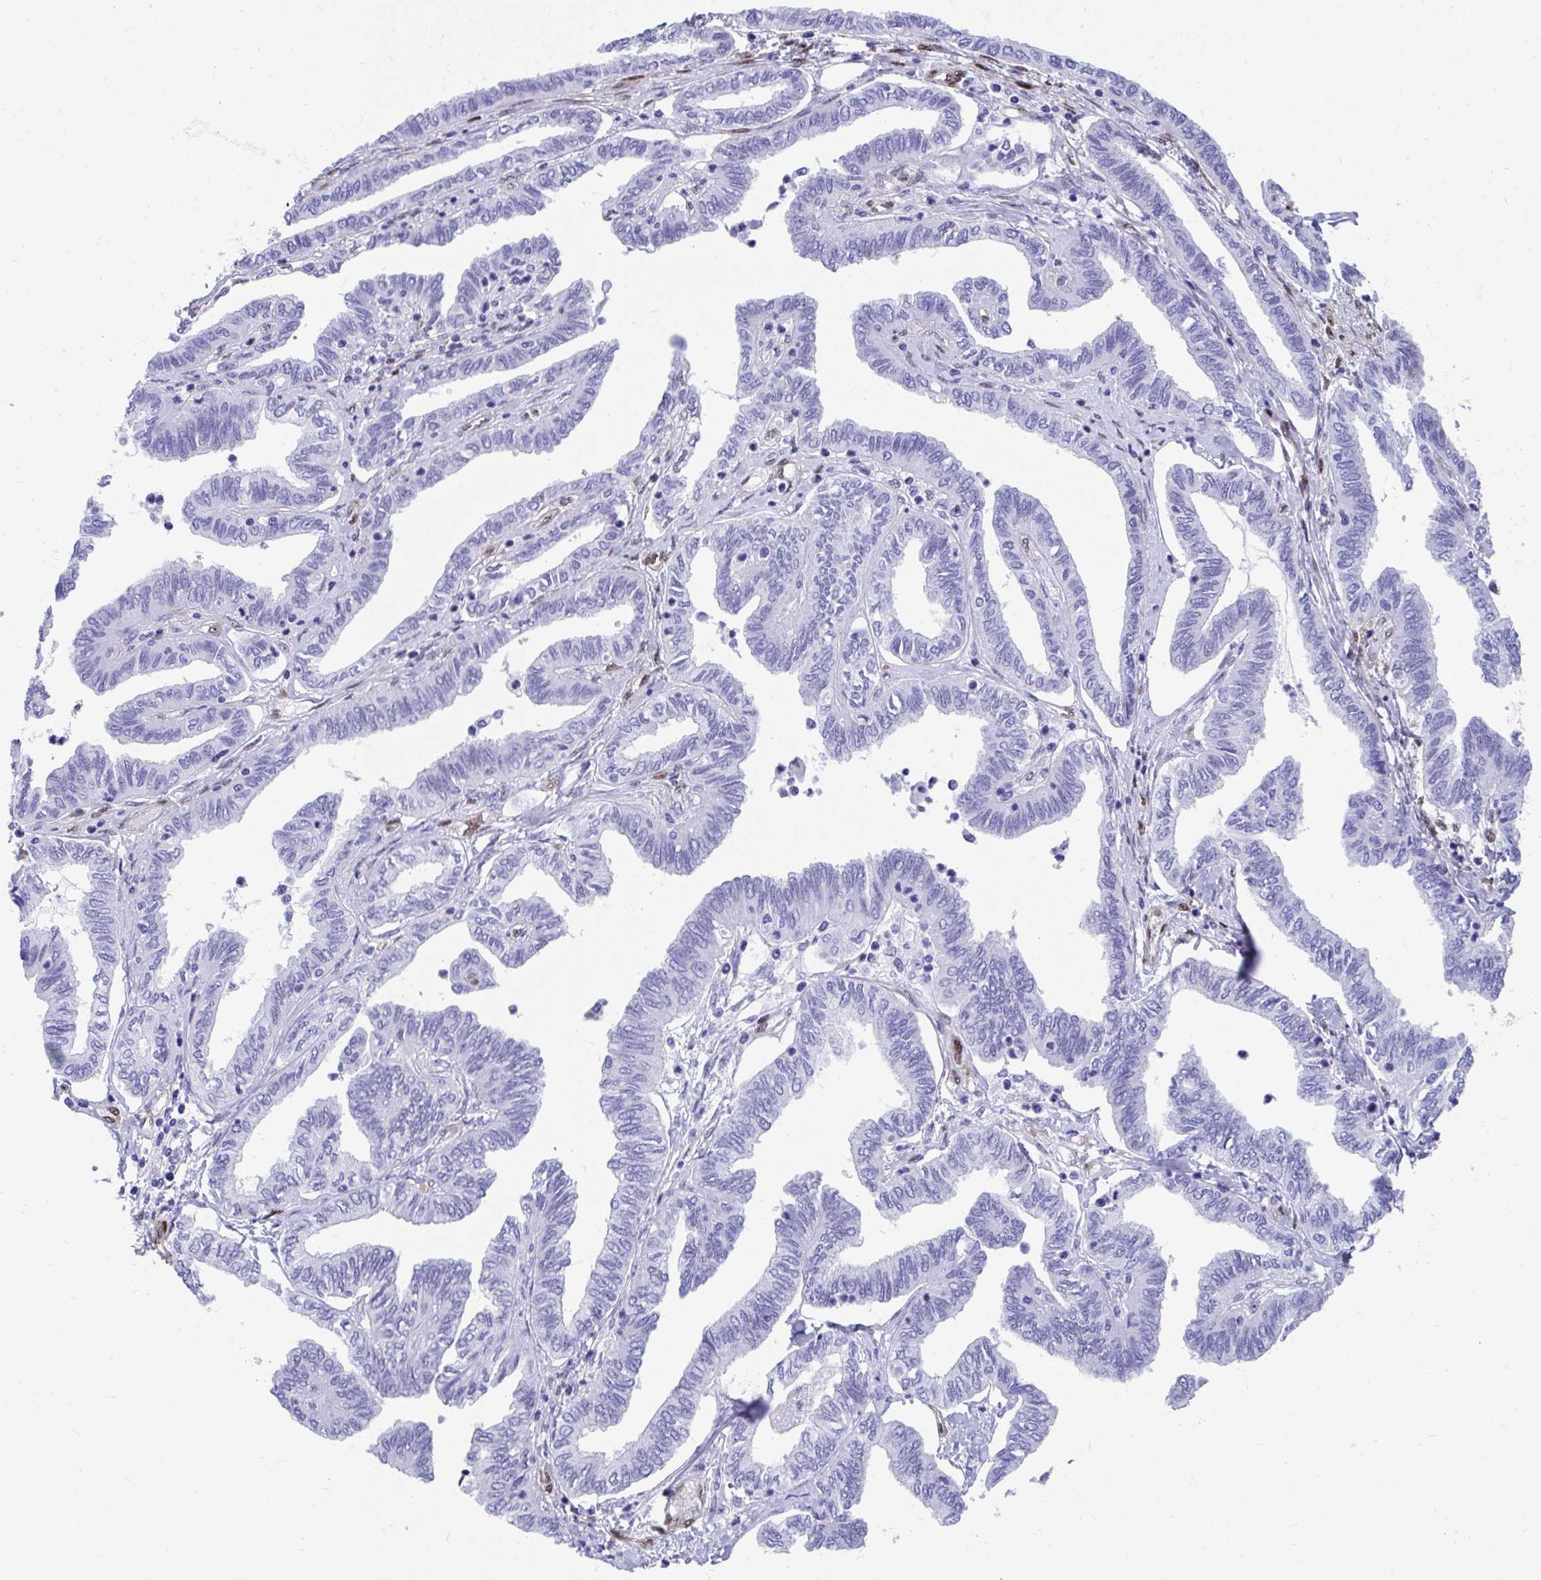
{"staining": {"intensity": "negative", "quantity": "none", "location": "none"}, "tissue": "ovarian cancer", "cell_type": "Tumor cells", "image_type": "cancer", "snomed": [{"axis": "morphology", "description": "Carcinoma, endometroid"}, {"axis": "topography", "description": "Ovary"}], "caption": "An image of human ovarian cancer is negative for staining in tumor cells.", "gene": "RBPMS", "patient": {"sex": "female", "age": 70}}